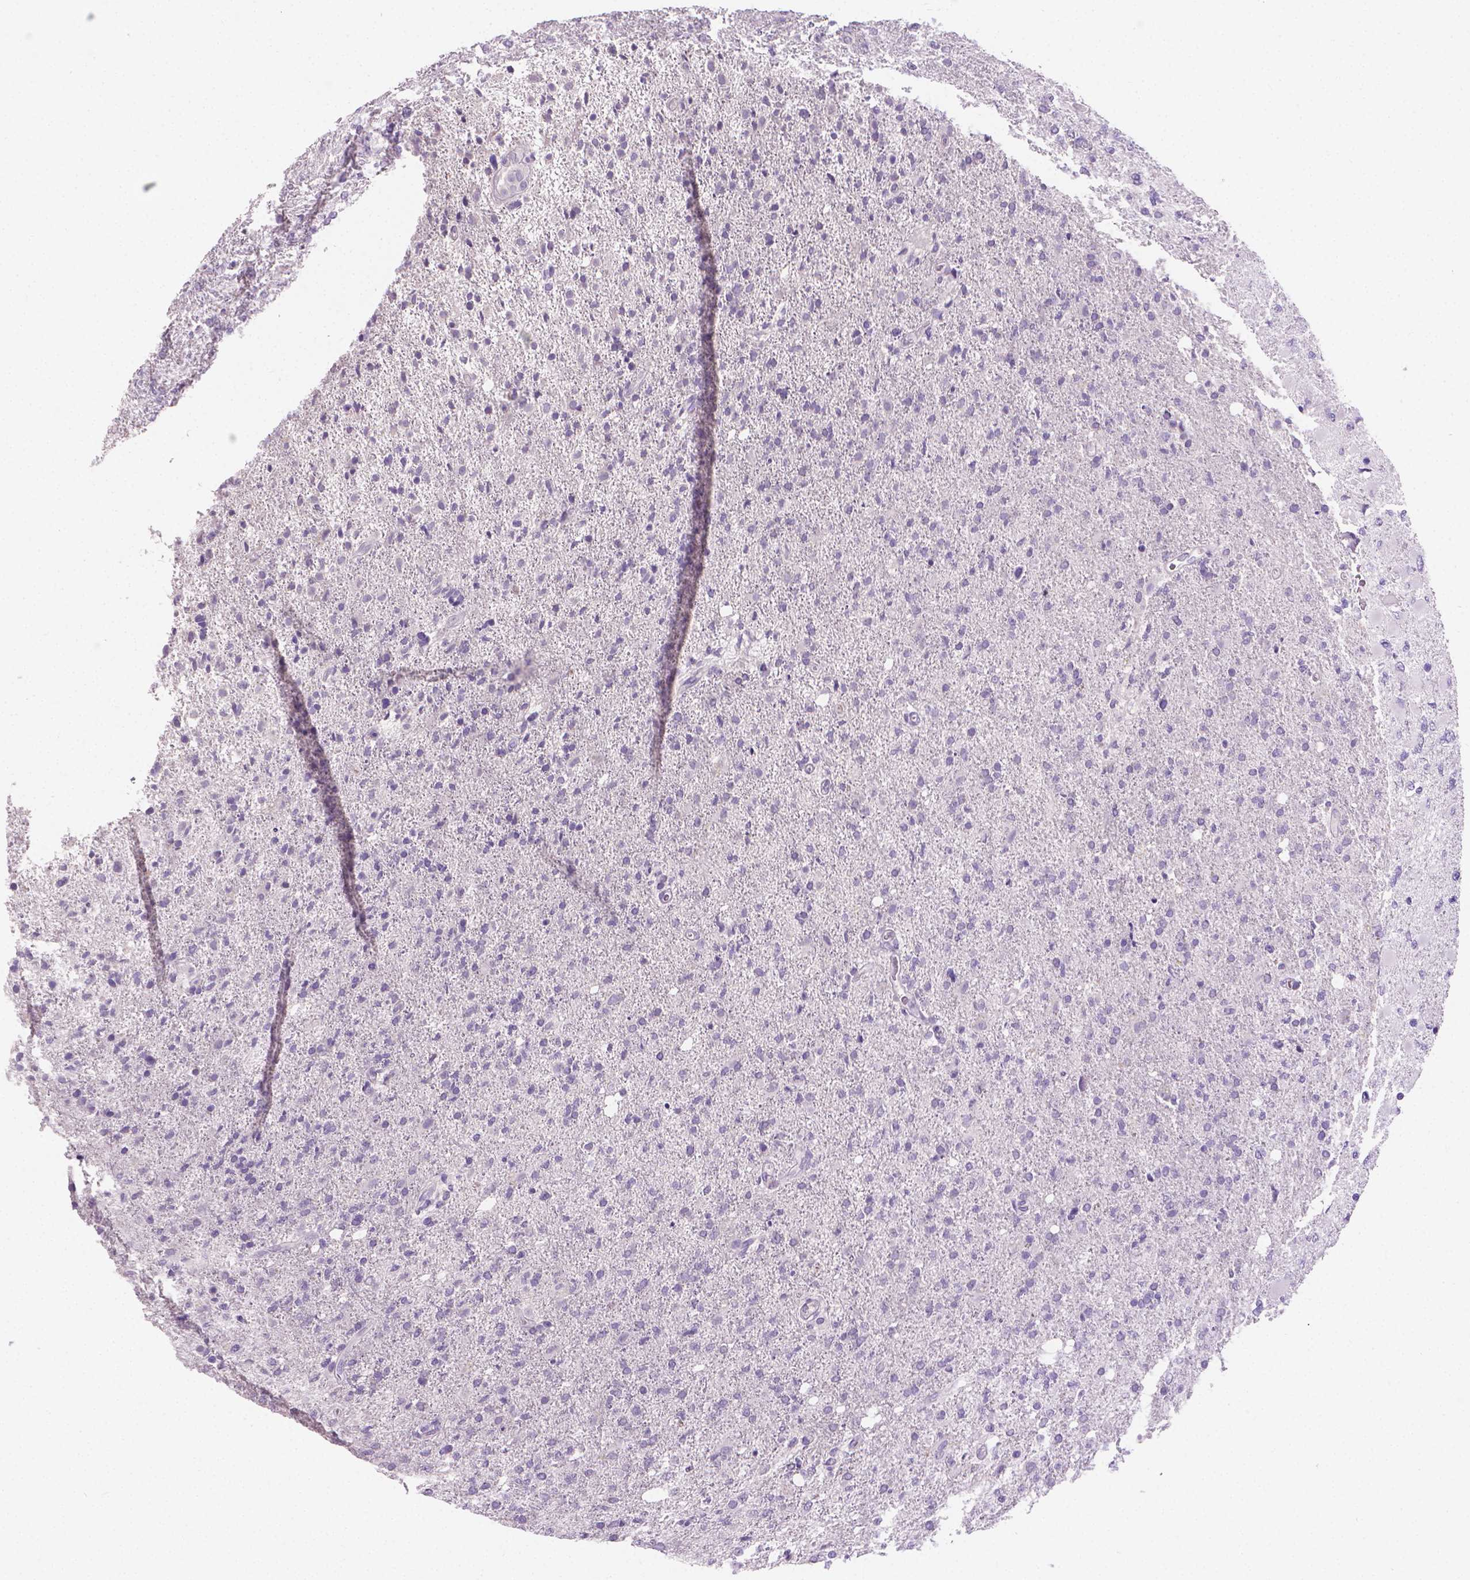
{"staining": {"intensity": "negative", "quantity": "none", "location": "none"}, "tissue": "glioma", "cell_type": "Tumor cells", "image_type": "cancer", "snomed": [{"axis": "morphology", "description": "Glioma, malignant, High grade"}, {"axis": "topography", "description": "Cerebral cortex"}], "caption": "Immunohistochemical staining of human glioma demonstrates no significant expression in tumor cells.", "gene": "TNNI2", "patient": {"sex": "male", "age": 70}}